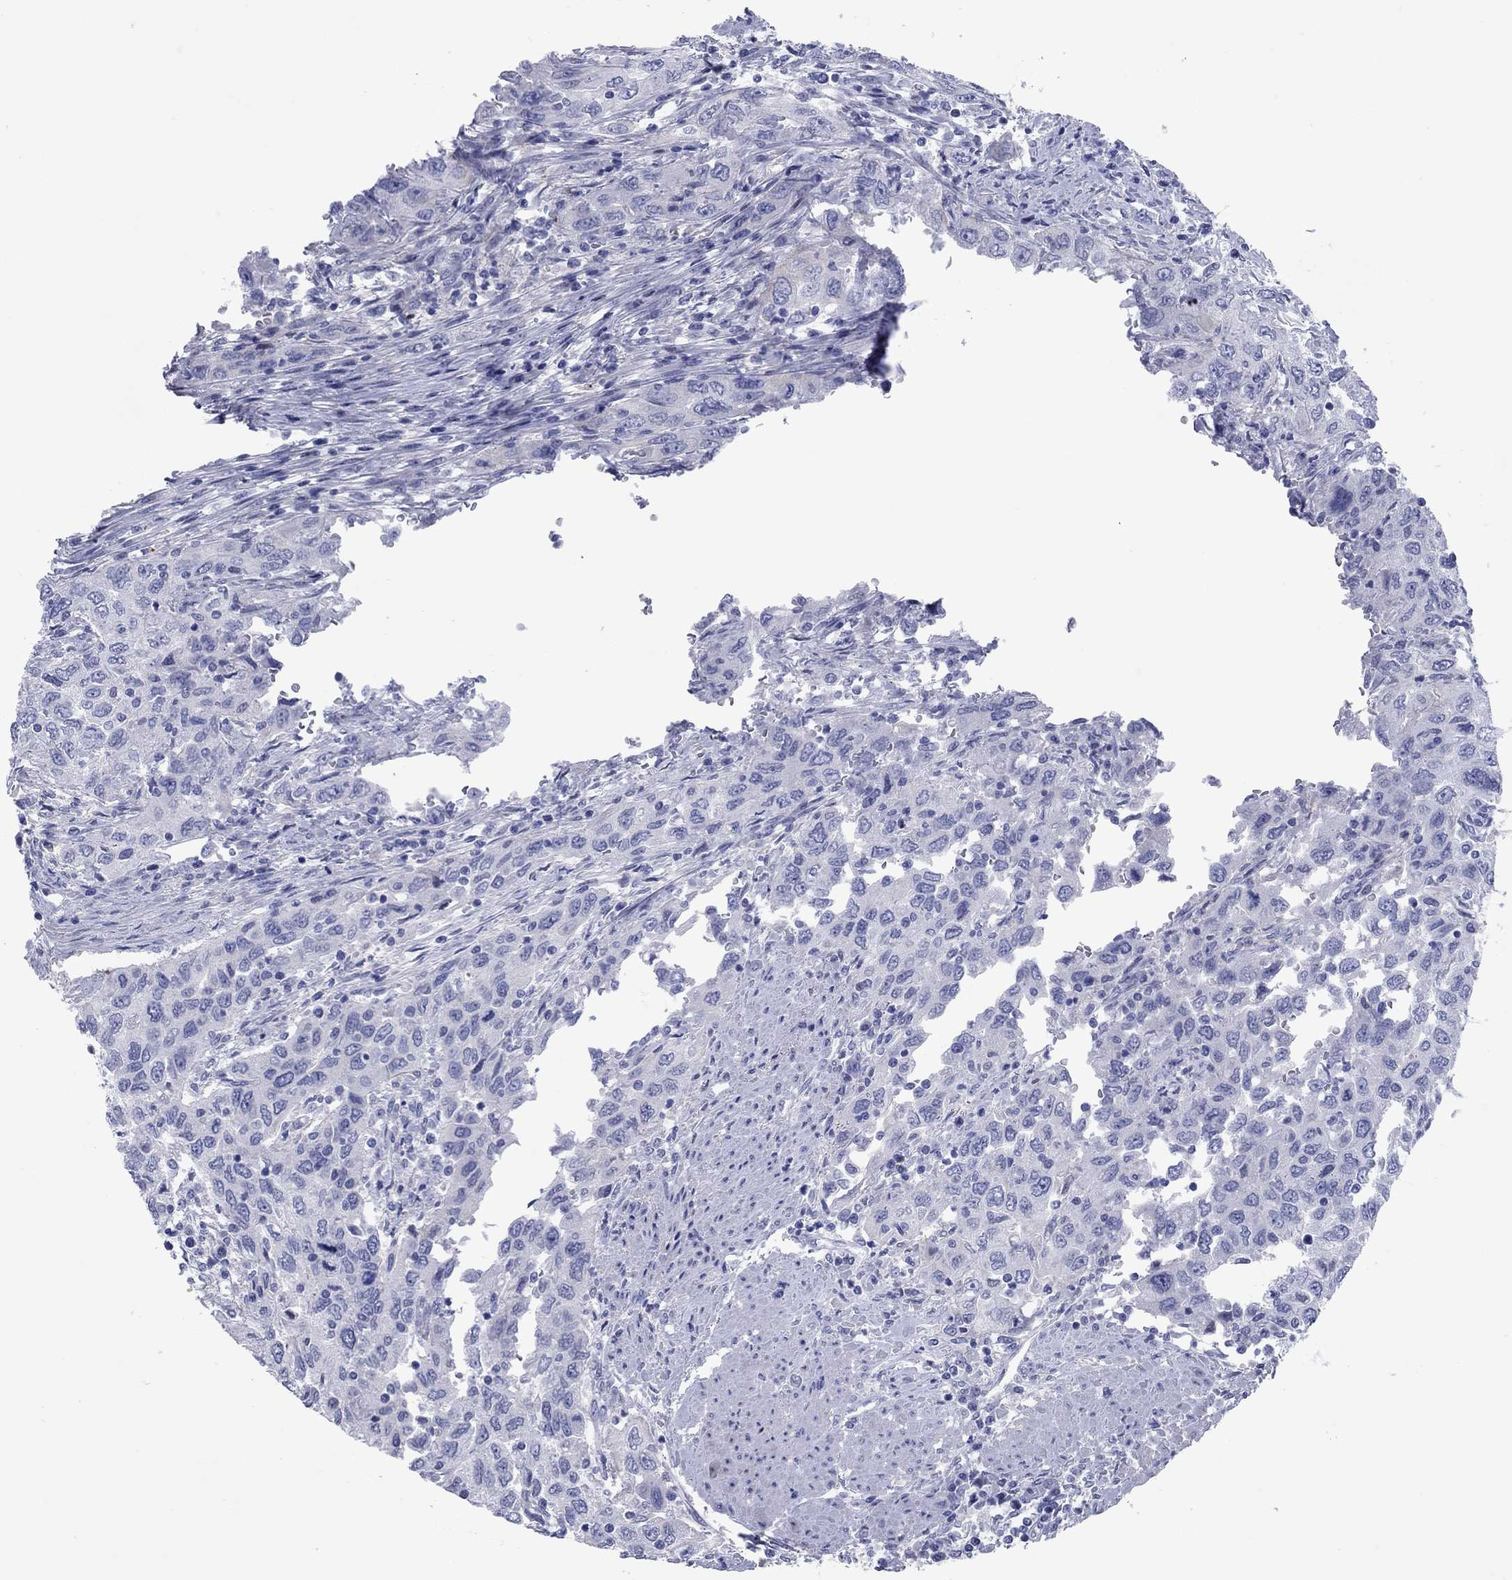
{"staining": {"intensity": "negative", "quantity": "none", "location": "none"}, "tissue": "urothelial cancer", "cell_type": "Tumor cells", "image_type": "cancer", "snomed": [{"axis": "morphology", "description": "Urothelial carcinoma, High grade"}, {"axis": "topography", "description": "Urinary bladder"}], "caption": "IHC photomicrograph of neoplastic tissue: human urothelial cancer stained with DAB displays no significant protein expression in tumor cells.", "gene": "CCNA1", "patient": {"sex": "male", "age": 76}}